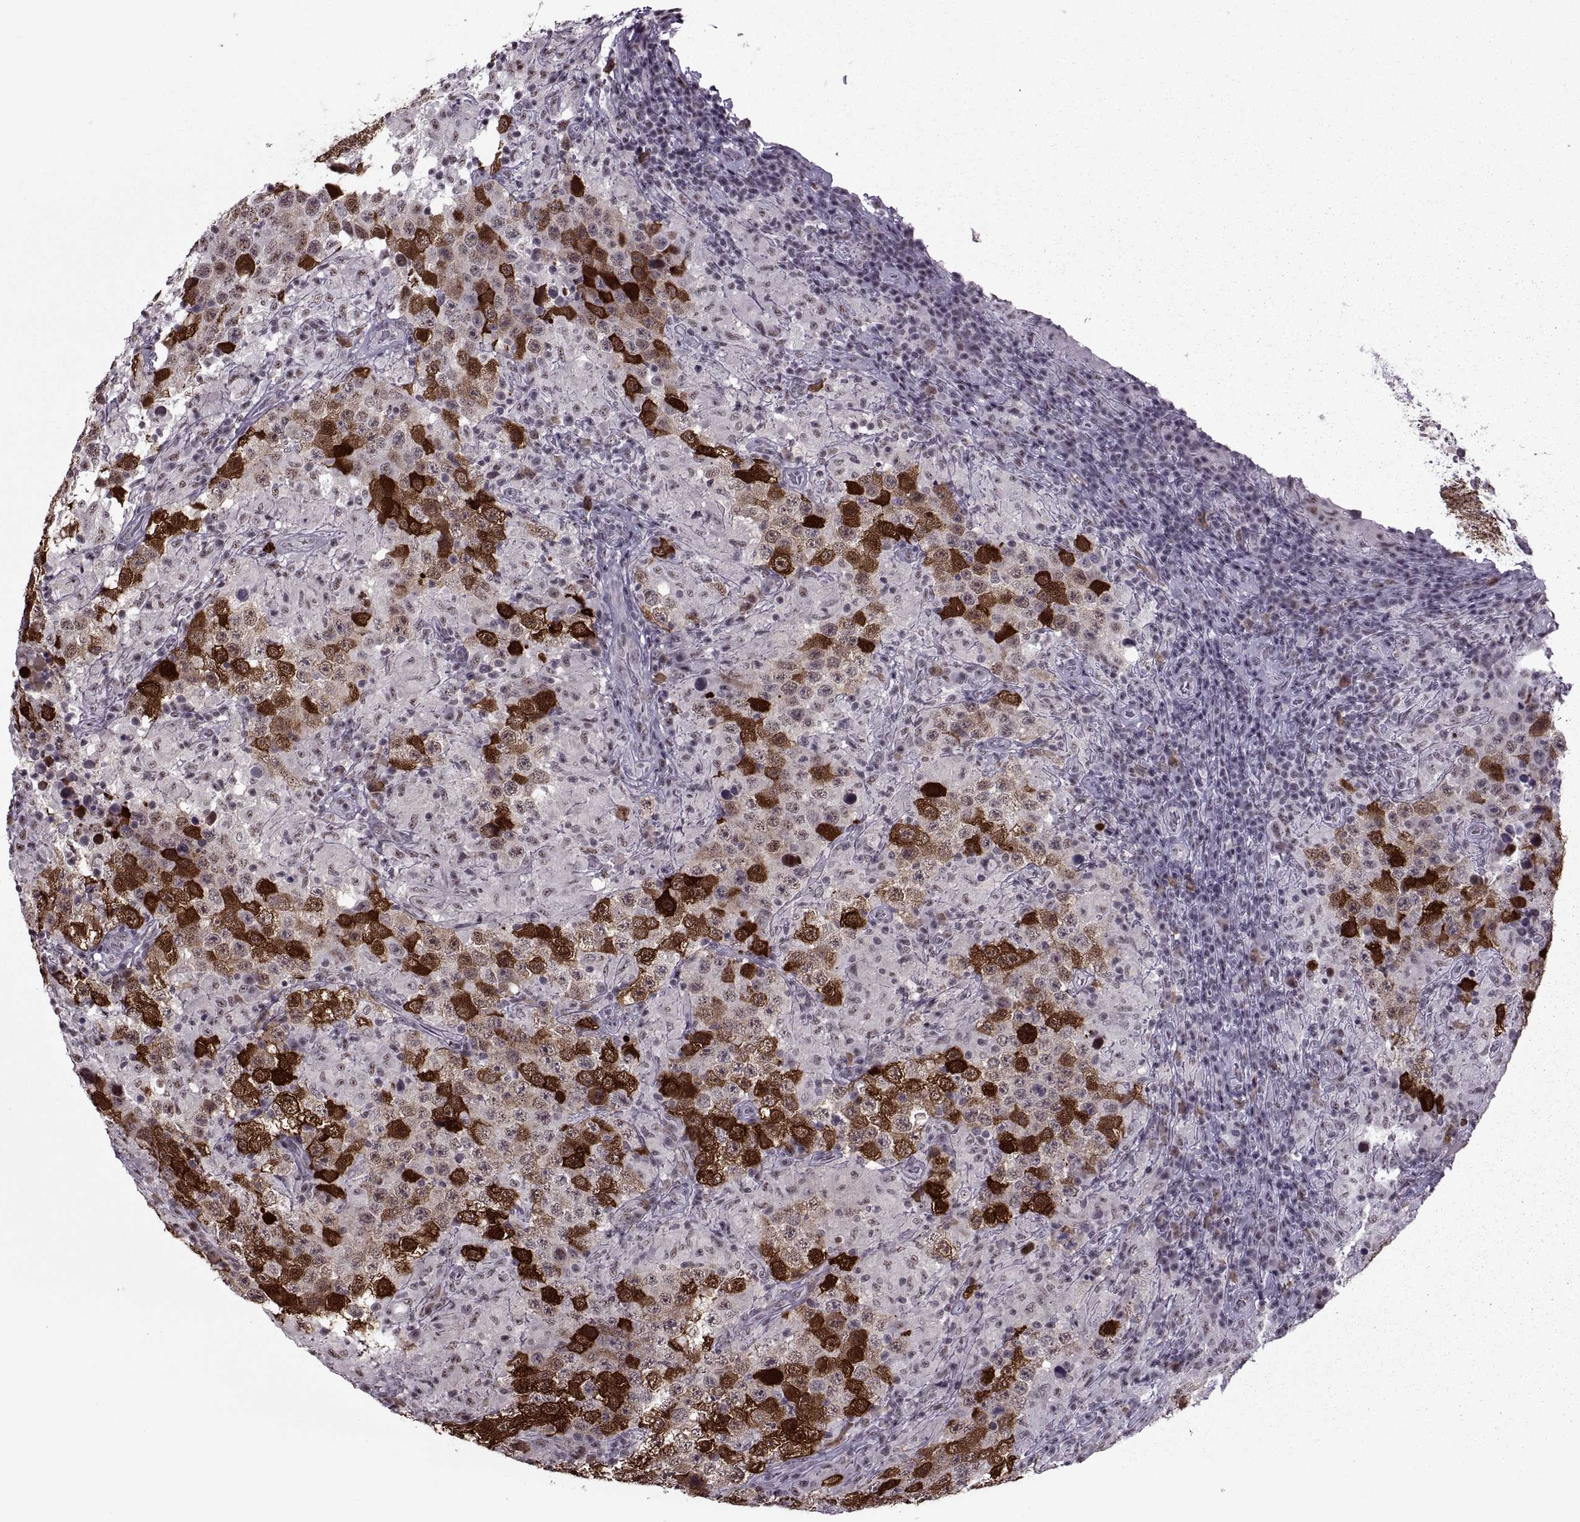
{"staining": {"intensity": "strong", "quantity": "25%-75%", "location": "cytoplasmic/membranous,nuclear"}, "tissue": "testis cancer", "cell_type": "Tumor cells", "image_type": "cancer", "snomed": [{"axis": "morphology", "description": "Seminoma, NOS"}, {"axis": "morphology", "description": "Carcinoma, Embryonal, NOS"}, {"axis": "topography", "description": "Testis"}], "caption": "Strong cytoplasmic/membranous and nuclear positivity is appreciated in about 25%-75% of tumor cells in testis cancer.", "gene": "MAGEA4", "patient": {"sex": "male", "age": 41}}